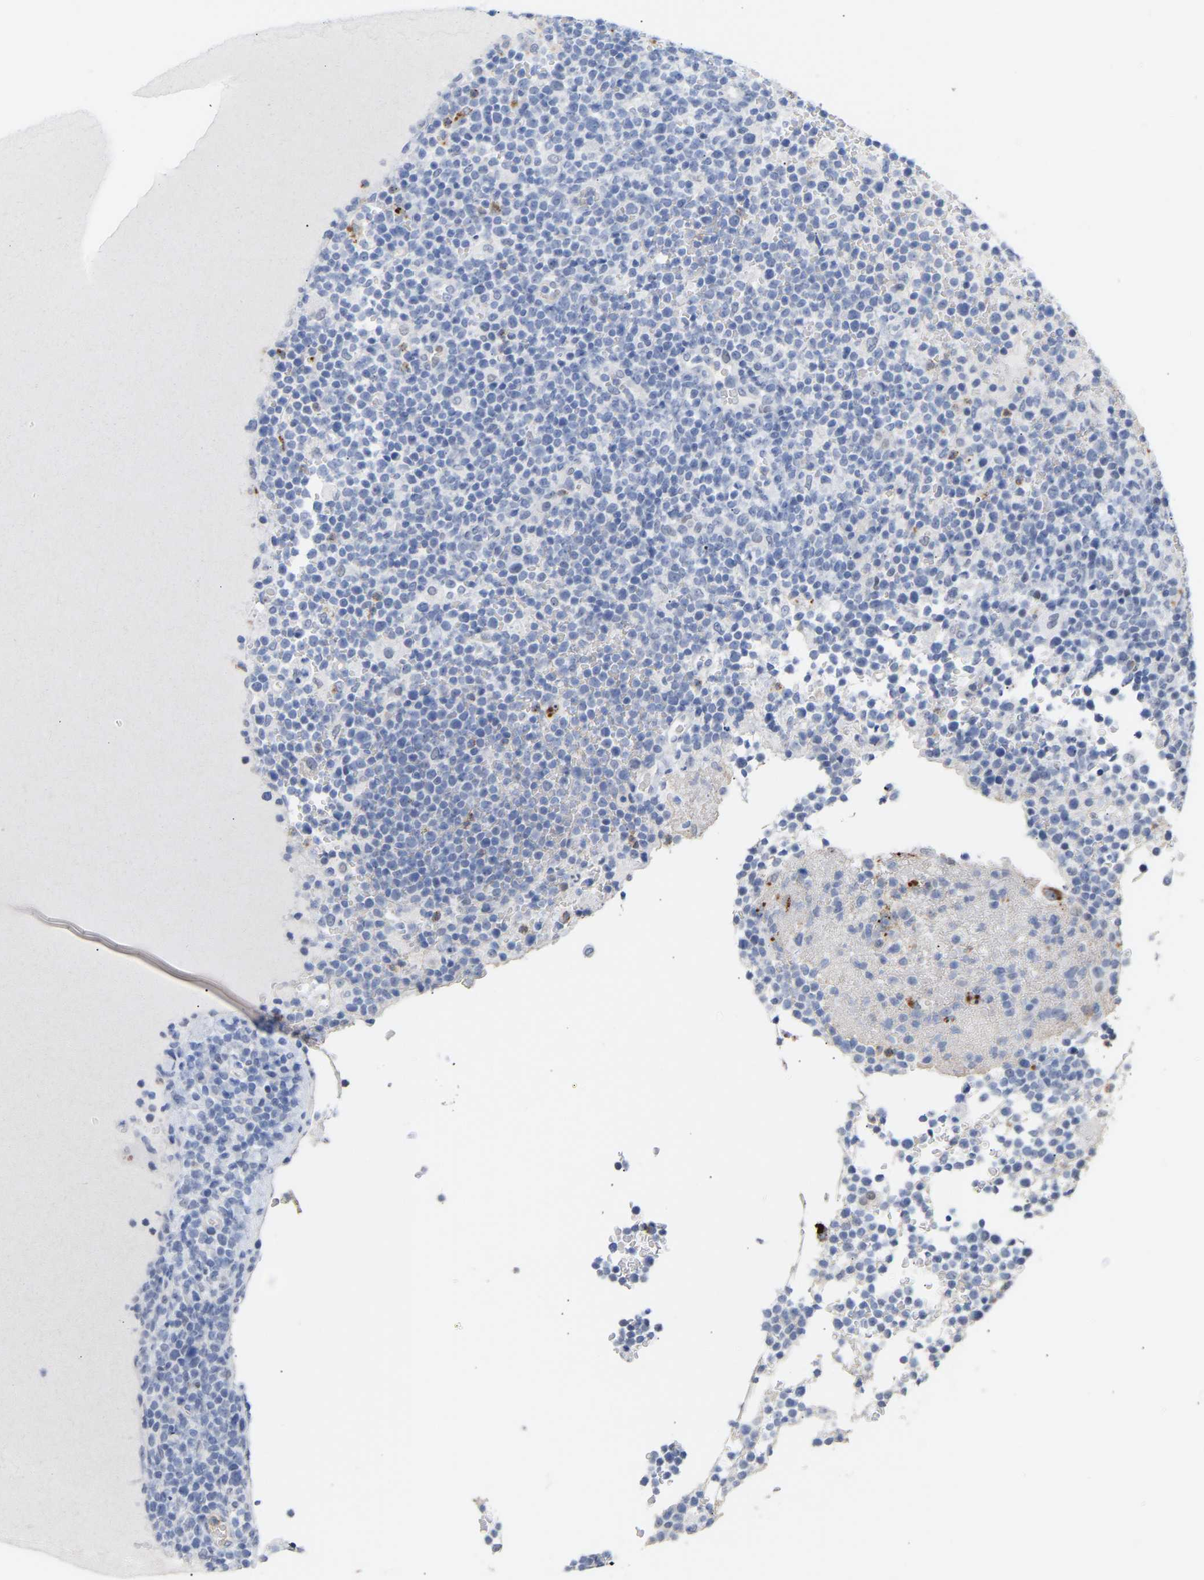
{"staining": {"intensity": "negative", "quantity": "none", "location": "none"}, "tissue": "lymphoma", "cell_type": "Tumor cells", "image_type": "cancer", "snomed": [{"axis": "morphology", "description": "Malignant lymphoma, non-Hodgkin's type, High grade"}, {"axis": "topography", "description": "Lymph node"}], "caption": "Protein analysis of lymphoma exhibits no significant expression in tumor cells.", "gene": "AMPH", "patient": {"sex": "male", "age": 61}}